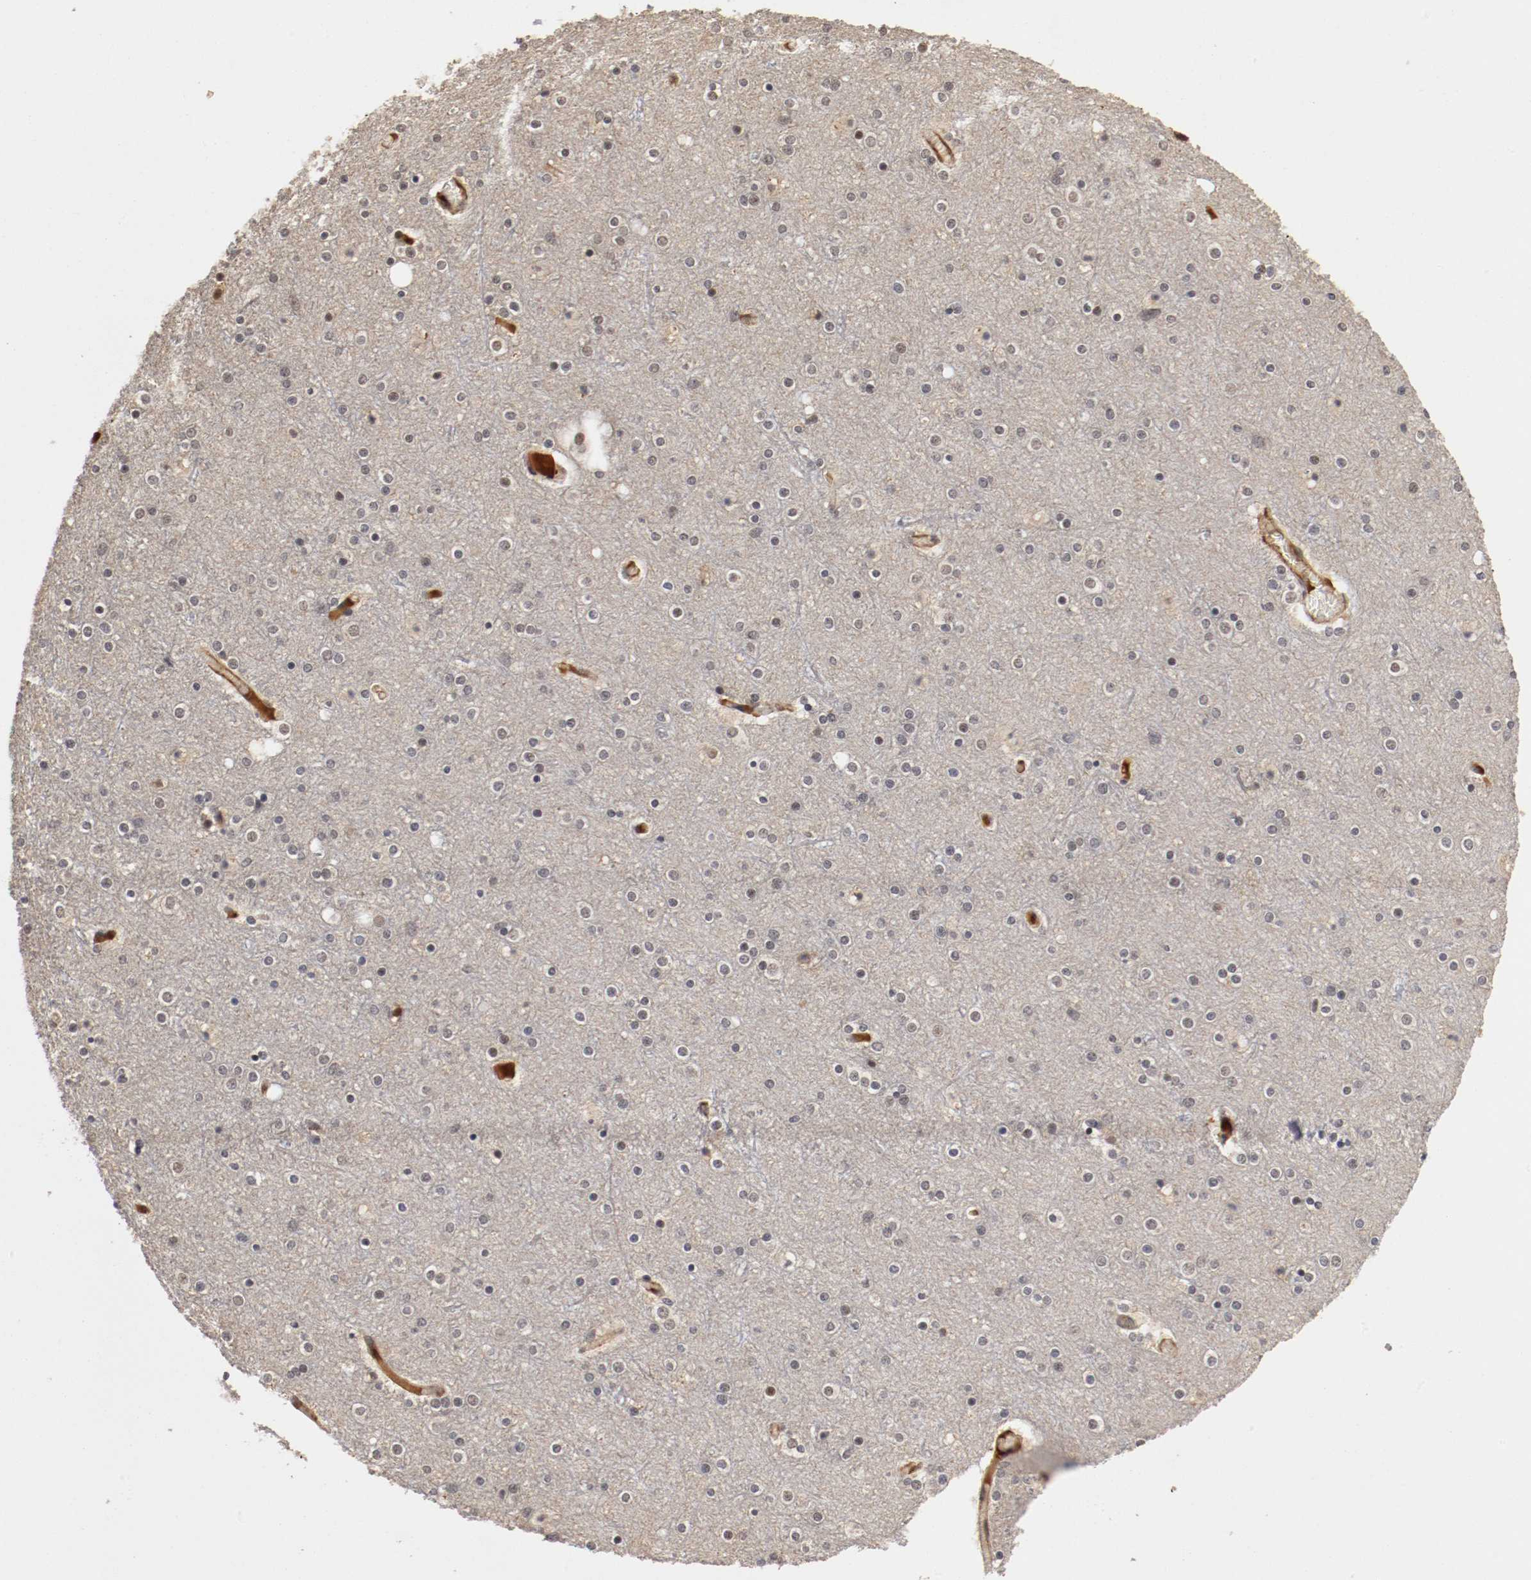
{"staining": {"intensity": "negative", "quantity": "none", "location": "none"}, "tissue": "cerebral cortex", "cell_type": "Endothelial cells", "image_type": "normal", "snomed": [{"axis": "morphology", "description": "Normal tissue, NOS"}, {"axis": "topography", "description": "Cerebral cortex"}], "caption": "A photomicrograph of human cerebral cortex is negative for staining in endothelial cells. Nuclei are stained in blue.", "gene": "DNMT3B", "patient": {"sex": "female", "age": 54}}